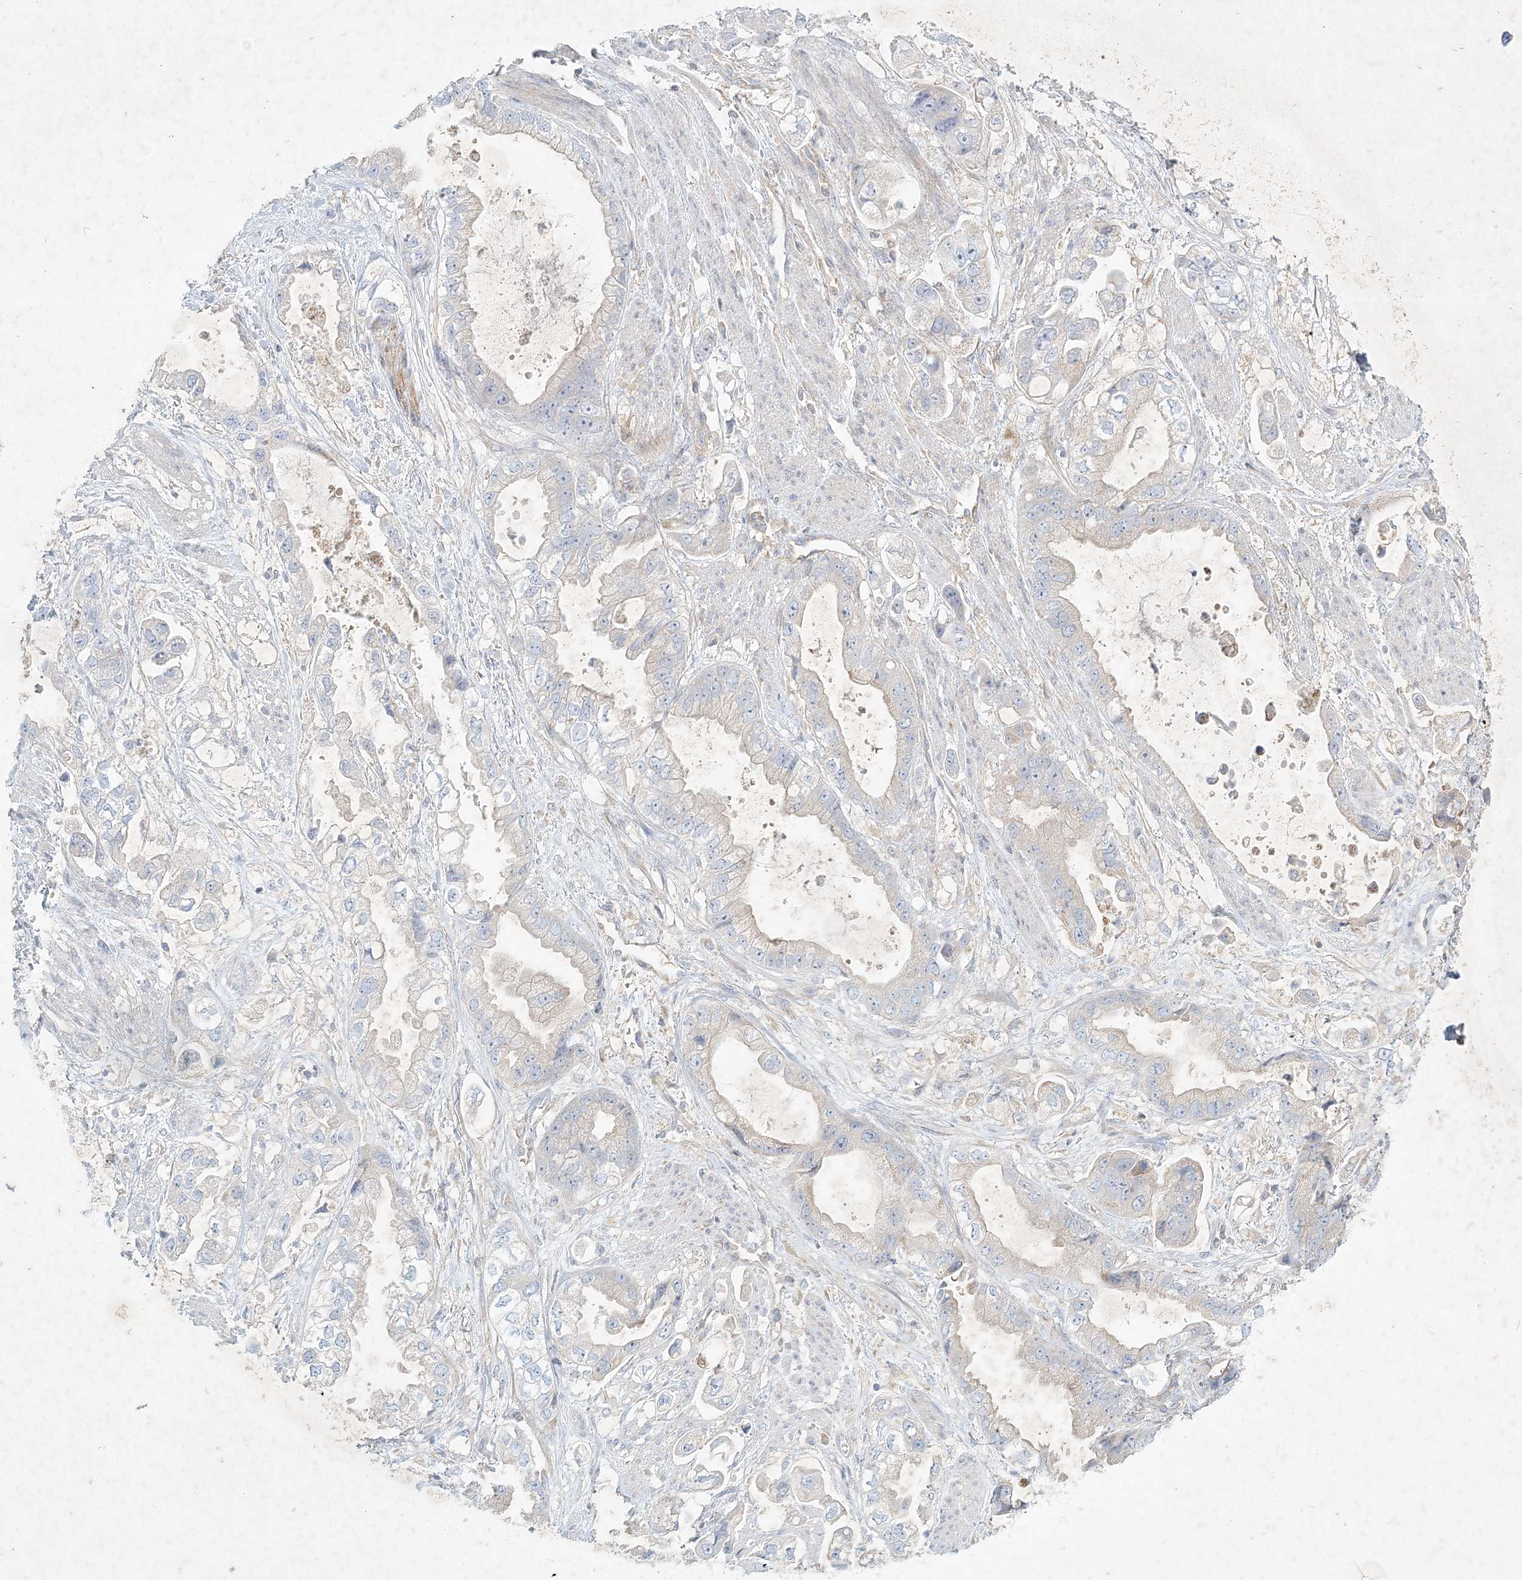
{"staining": {"intensity": "negative", "quantity": "none", "location": "none"}, "tissue": "stomach cancer", "cell_type": "Tumor cells", "image_type": "cancer", "snomed": [{"axis": "morphology", "description": "Adenocarcinoma, NOS"}, {"axis": "topography", "description": "Stomach"}], "caption": "An immunohistochemistry micrograph of stomach adenocarcinoma is shown. There is no staining in tumor cells of stomach adenocarcinoma.", "gene": "STK11IP", "patient": {"sex": "male", "age": 62}}